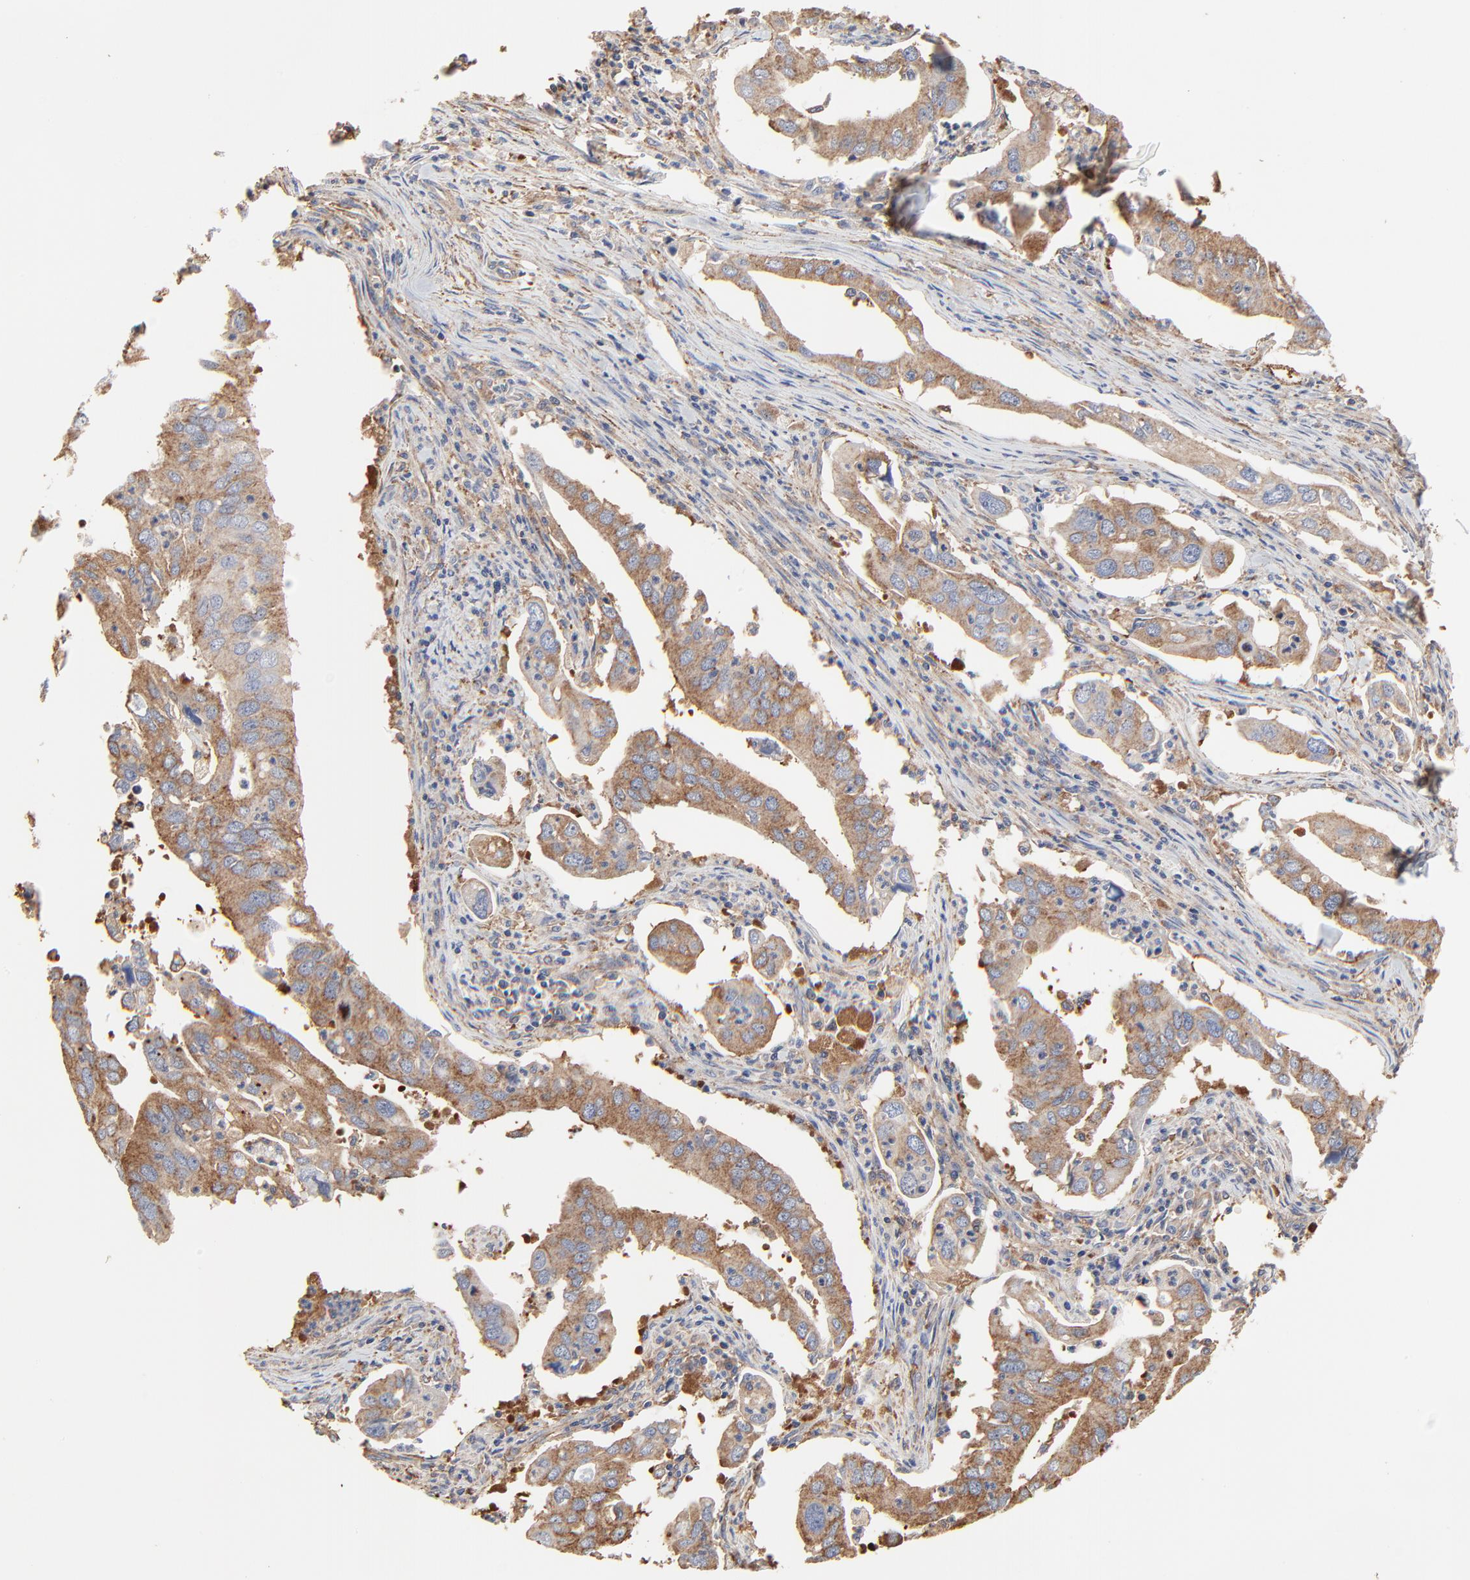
{"staining": {"intensity": "moderate", "quantity": ">75%", "location": "cytoplasmic/membranous"}, "tissue": "lung cancer", "cell_type": "Tumor cells", "image_type": "cancer", "snomed": [{"axis": "morphology", "description": "Adenocarcinoma, NOS"}, {"axis": "topography", "description": "Lung"}], "caption": "Adenocarcinoma (lung) tissue exhibits moderate cytoplasmic/membranous positivity in approximately >75% of tumor cells, visualized by immunohistochemistry.", "gene": "NXF3", "patient": {"sex": "male", "age": 48}}